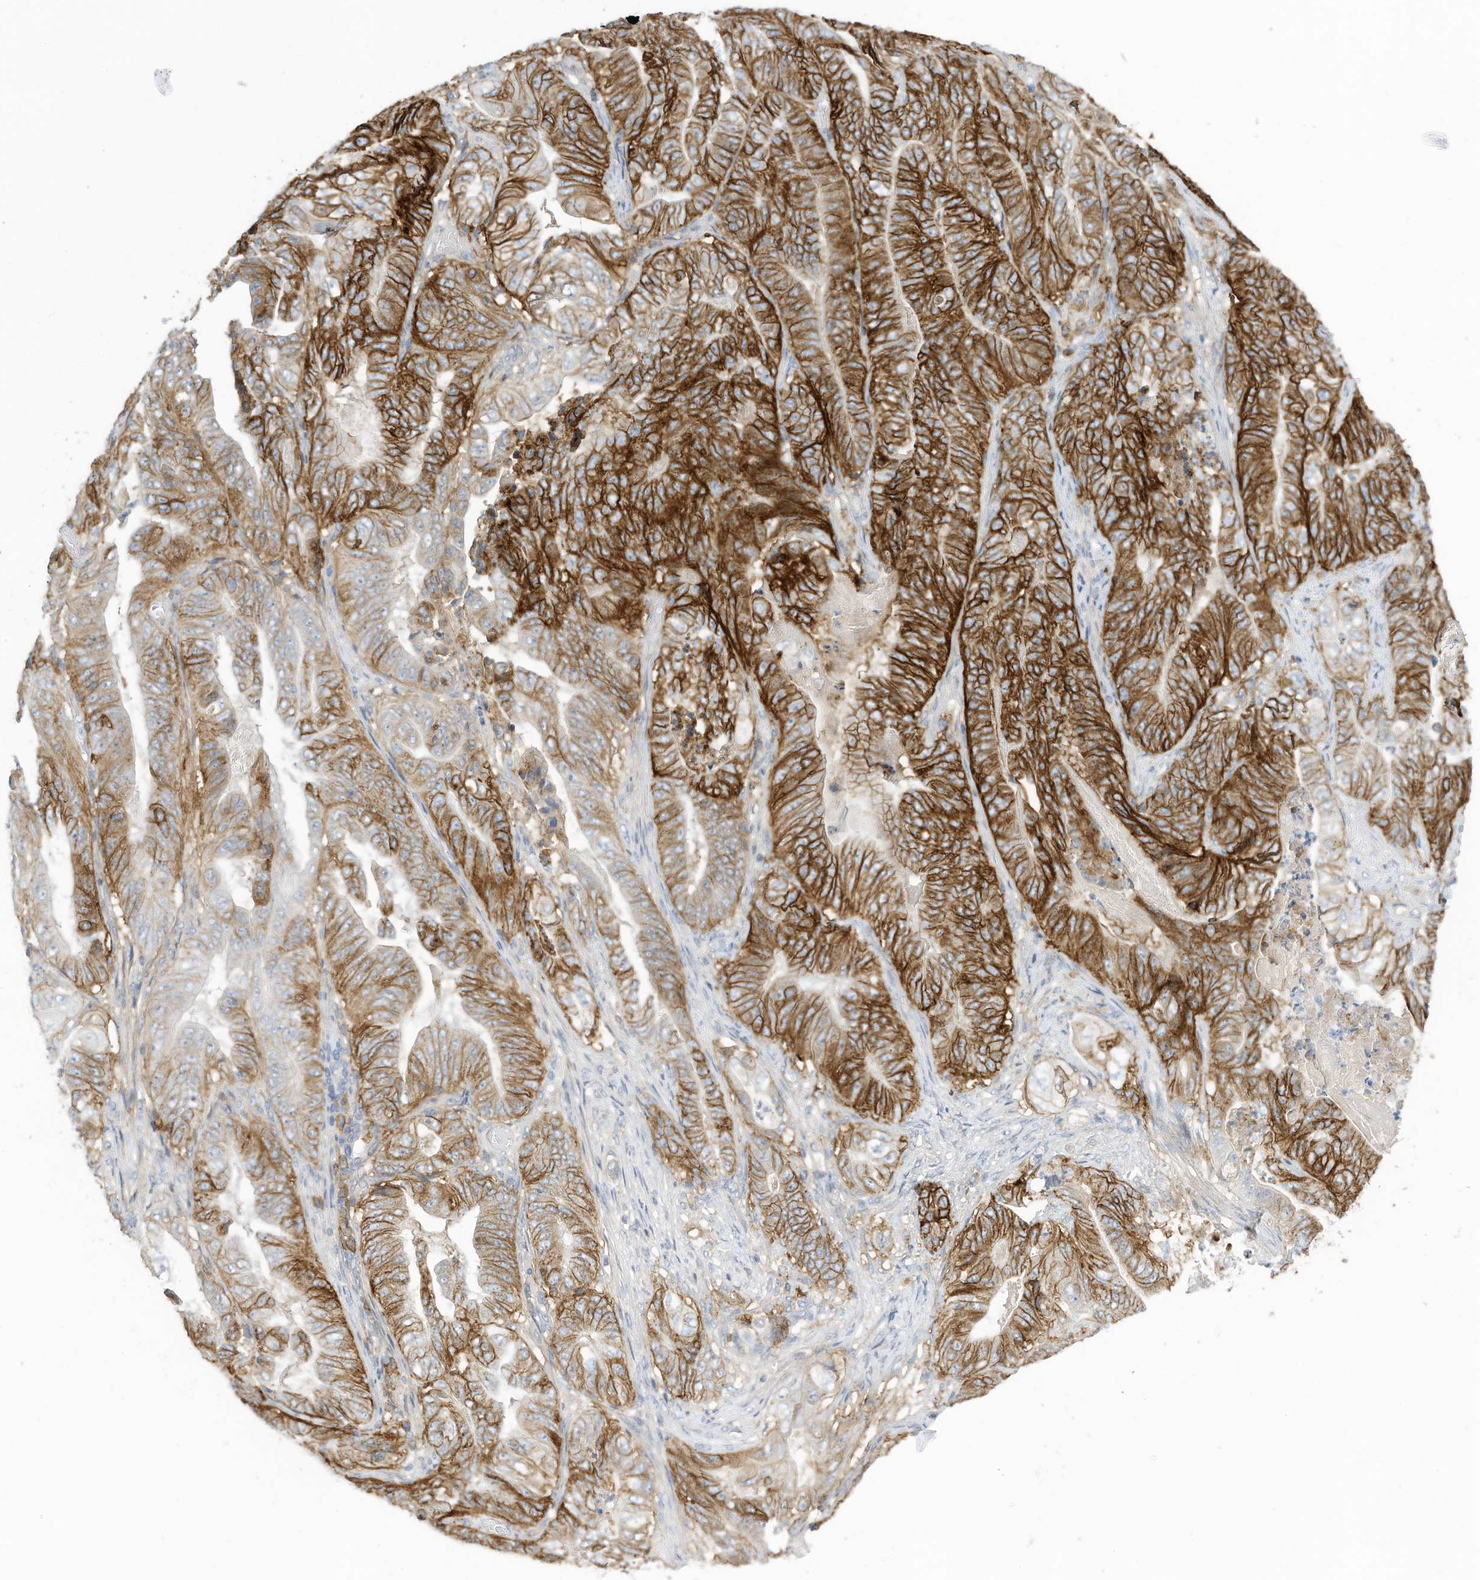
{"staining": {"intensity": "strong", "quantity": ">75%", "location": "cytoplasmic/membranous"}, "tissue": "stomach cancer", "cell_type": "Tumor cells", "image_type": "cancer", "snomed": [{"axis": "morphology", "description": "Adenocarcinoma, NOS"}, {"axis": "topography", "description": "Stomach"}], "caption": "The histopathology image exhibits immunohistochemical staining of stomach cancer (adenocarcinoma). There is strong cytoplasmic/membranous expression is seen in about >75% of tumor cells.", "gene": "SLC1A5", "patient": {"sex": "female", "age": 73}}